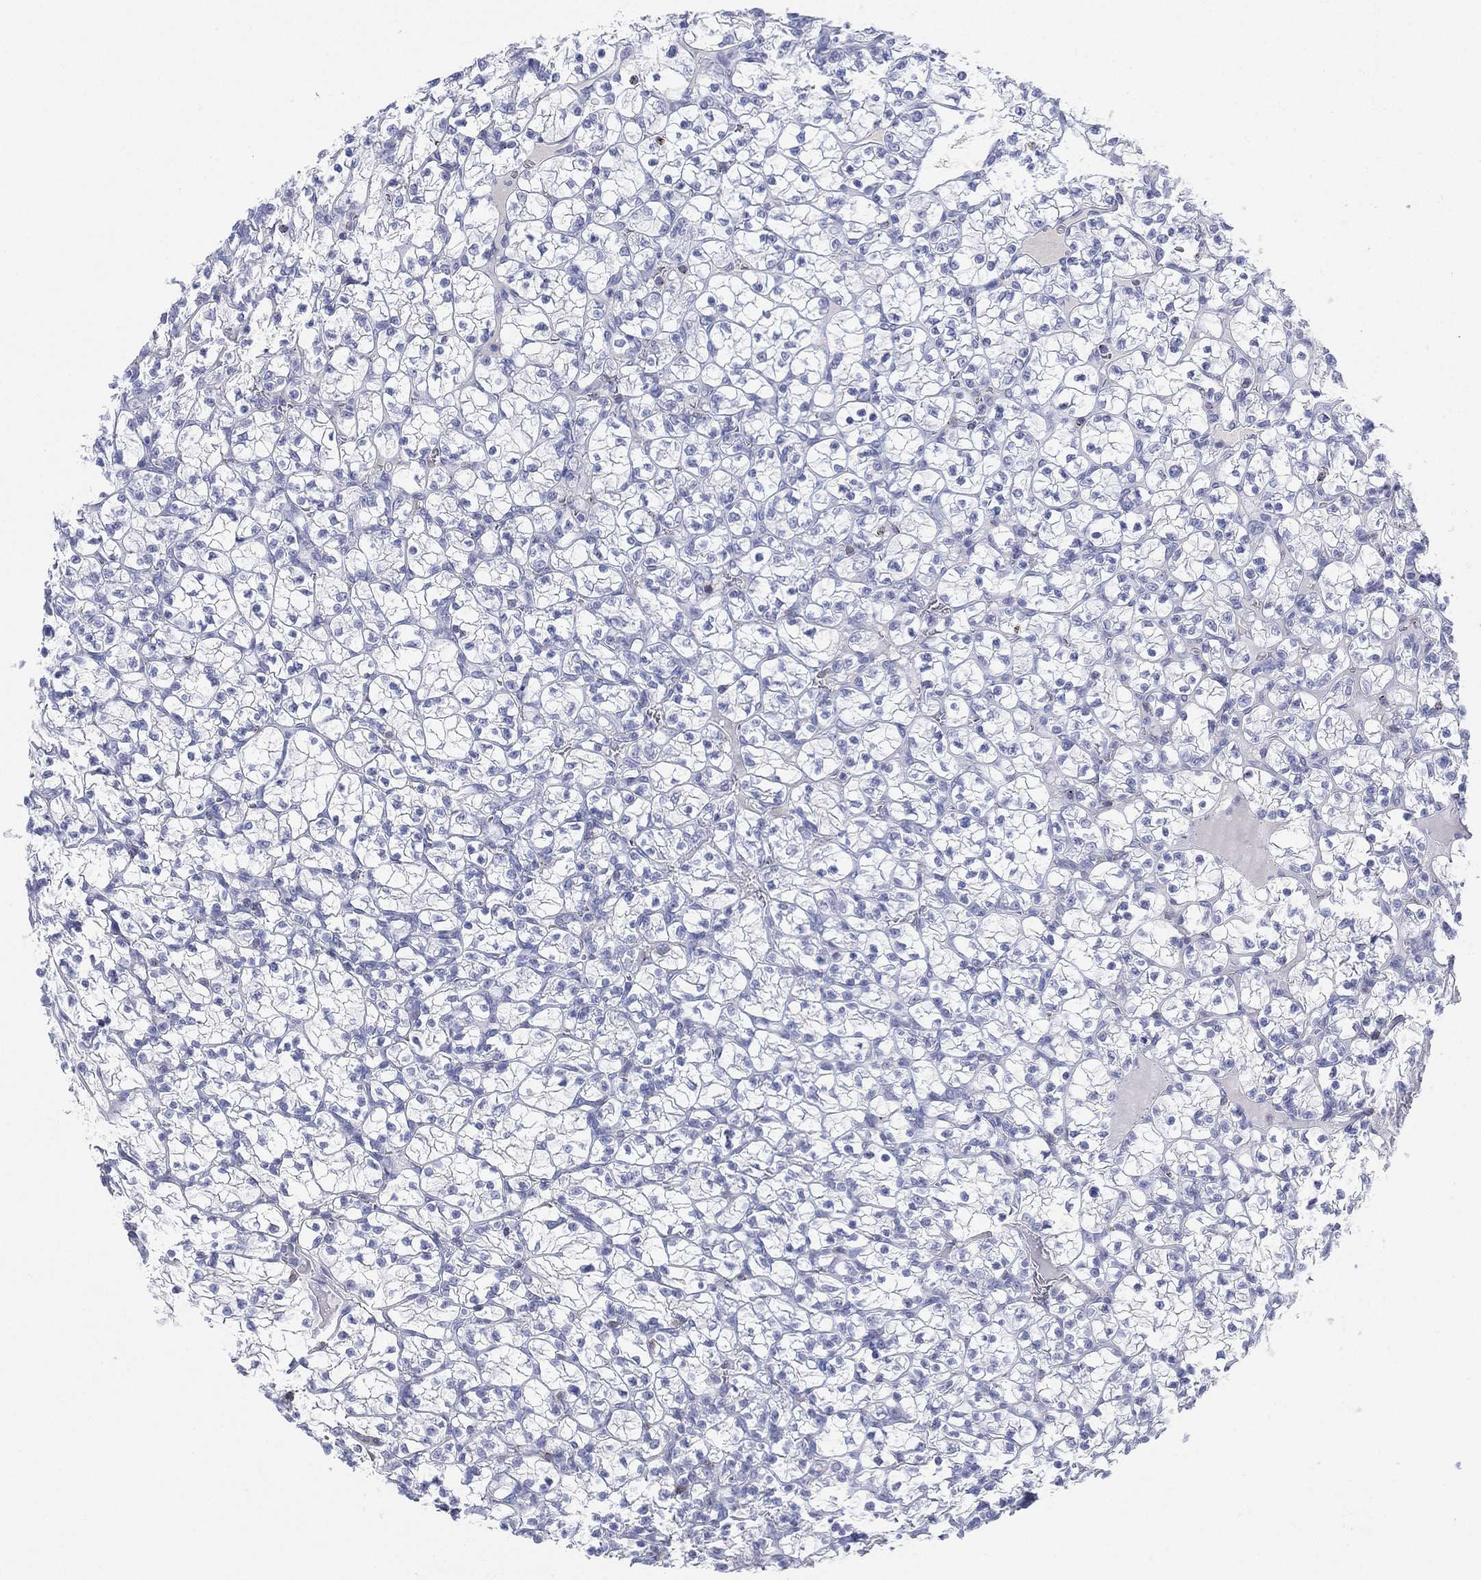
{"staining": {"intensity": "negative", "quantity": "none", "location": "none"}, "tissue": "renal cancer", "cell_type": "Tumor cells", "image_type": "cancer", "snomed": [{"axis": "morphology", "description": "Adenocarcinoma, NOS"}, {"axis": "topography", "description": "Kidney"}], "caption": "IHC image of human renal cancer stained for a protein (brown), which demonstrates no staining in tumor cells.", "gene": "SEPTIN1", "patient": {"sex": "female", "age": 89}}